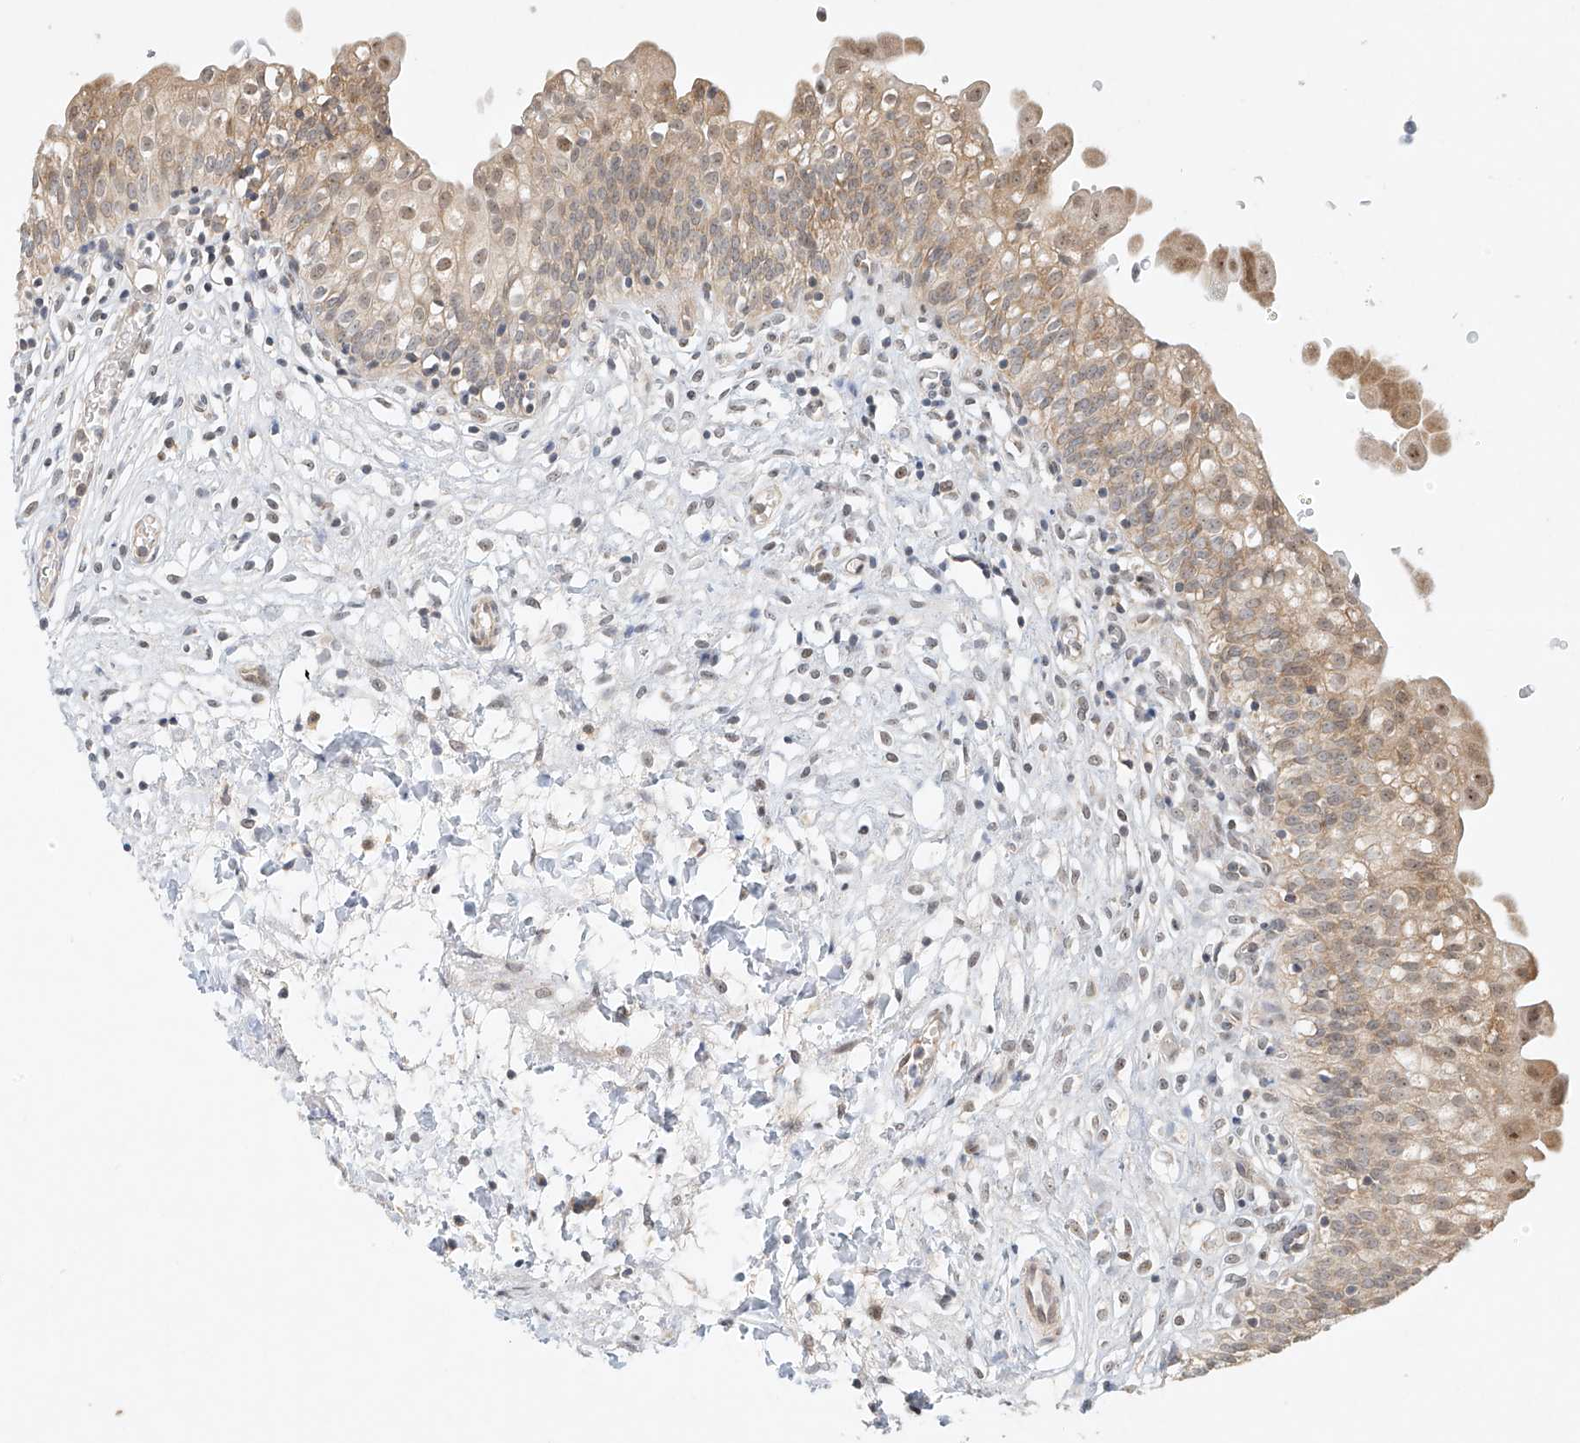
{"staining": {"intensity": "weak", "quantity": "25%-75%", "location": "cytoplasmic/membranous,nuclear"}, "tissue": "urinary bladder", "cell_type": "Urothelial cells", "image_type": "normal", "snomed": [{"axis": "morphology", "description": "Normal tissue, NOS"}, {"axis": "topography", "description": "Urinary bladder"}], "caption": "A micrograph of urinary bladder stained for a protein reveals weak cytoplasmic/membranous,nuclear brown staining in urothelial cells. Using DAB (brown) and hematoxylin (blue) stains, captured at high magnification using brightfield microscopy.", "gene": "TASP1", "patient": {"sex": "male", "age": 55}}